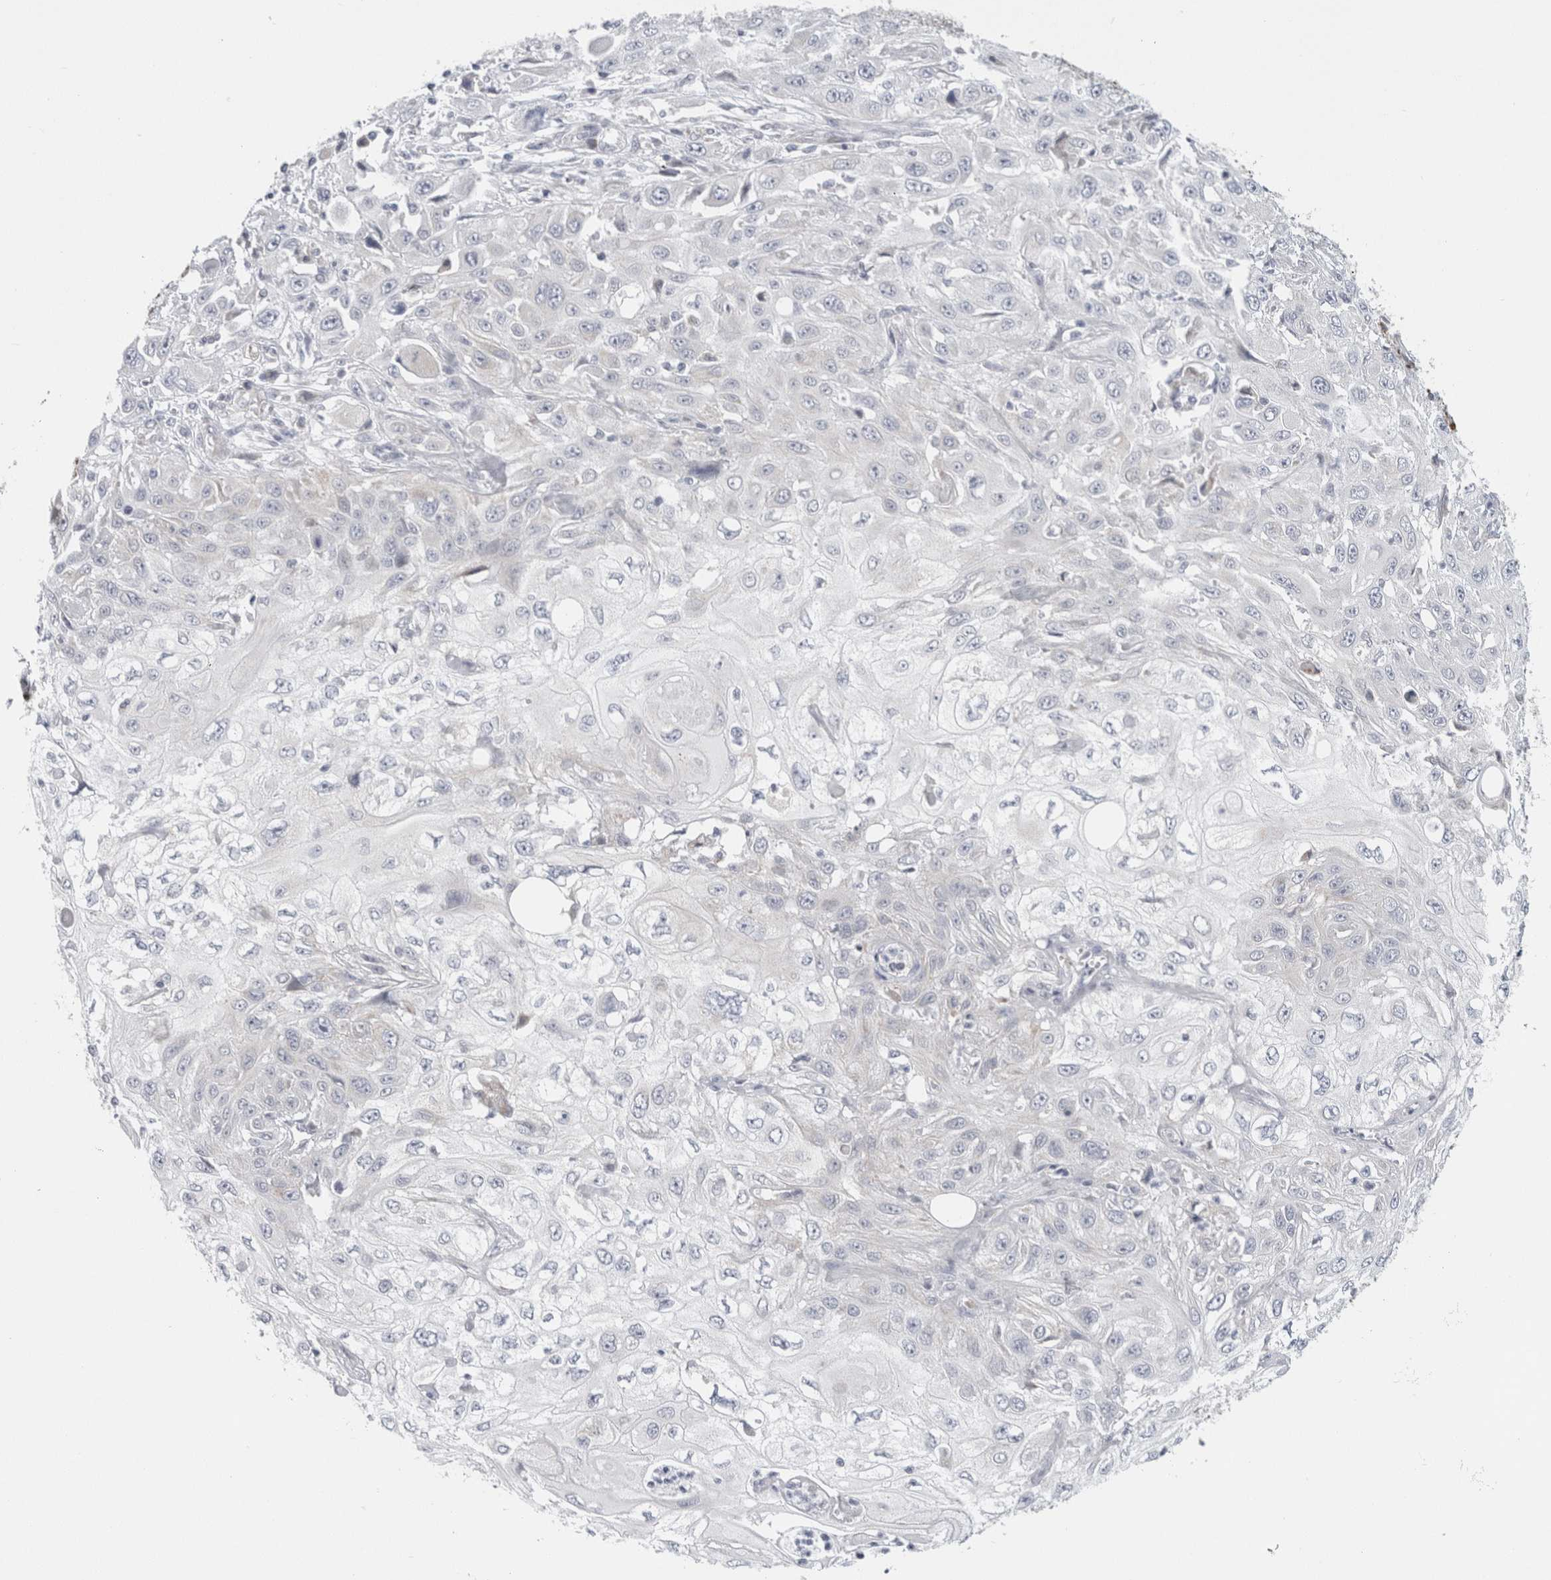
{"staining": {"intensity": "negative", "quantity": "none", "location": "none"}, "tissue": "skin cancer", "cell_type": "Tumor cells", "image_type": "cancer", "snomed": [{"axis": "morphology", "description": "Squamous cell carcinoma, NOS"}, {"axis": "topography", "description": "Skin"}], "caption": "Tumor cells show no significant staining in skin cancer.", "gene": "FAHD1", "patient": {"sex": "male", "age": 75}}